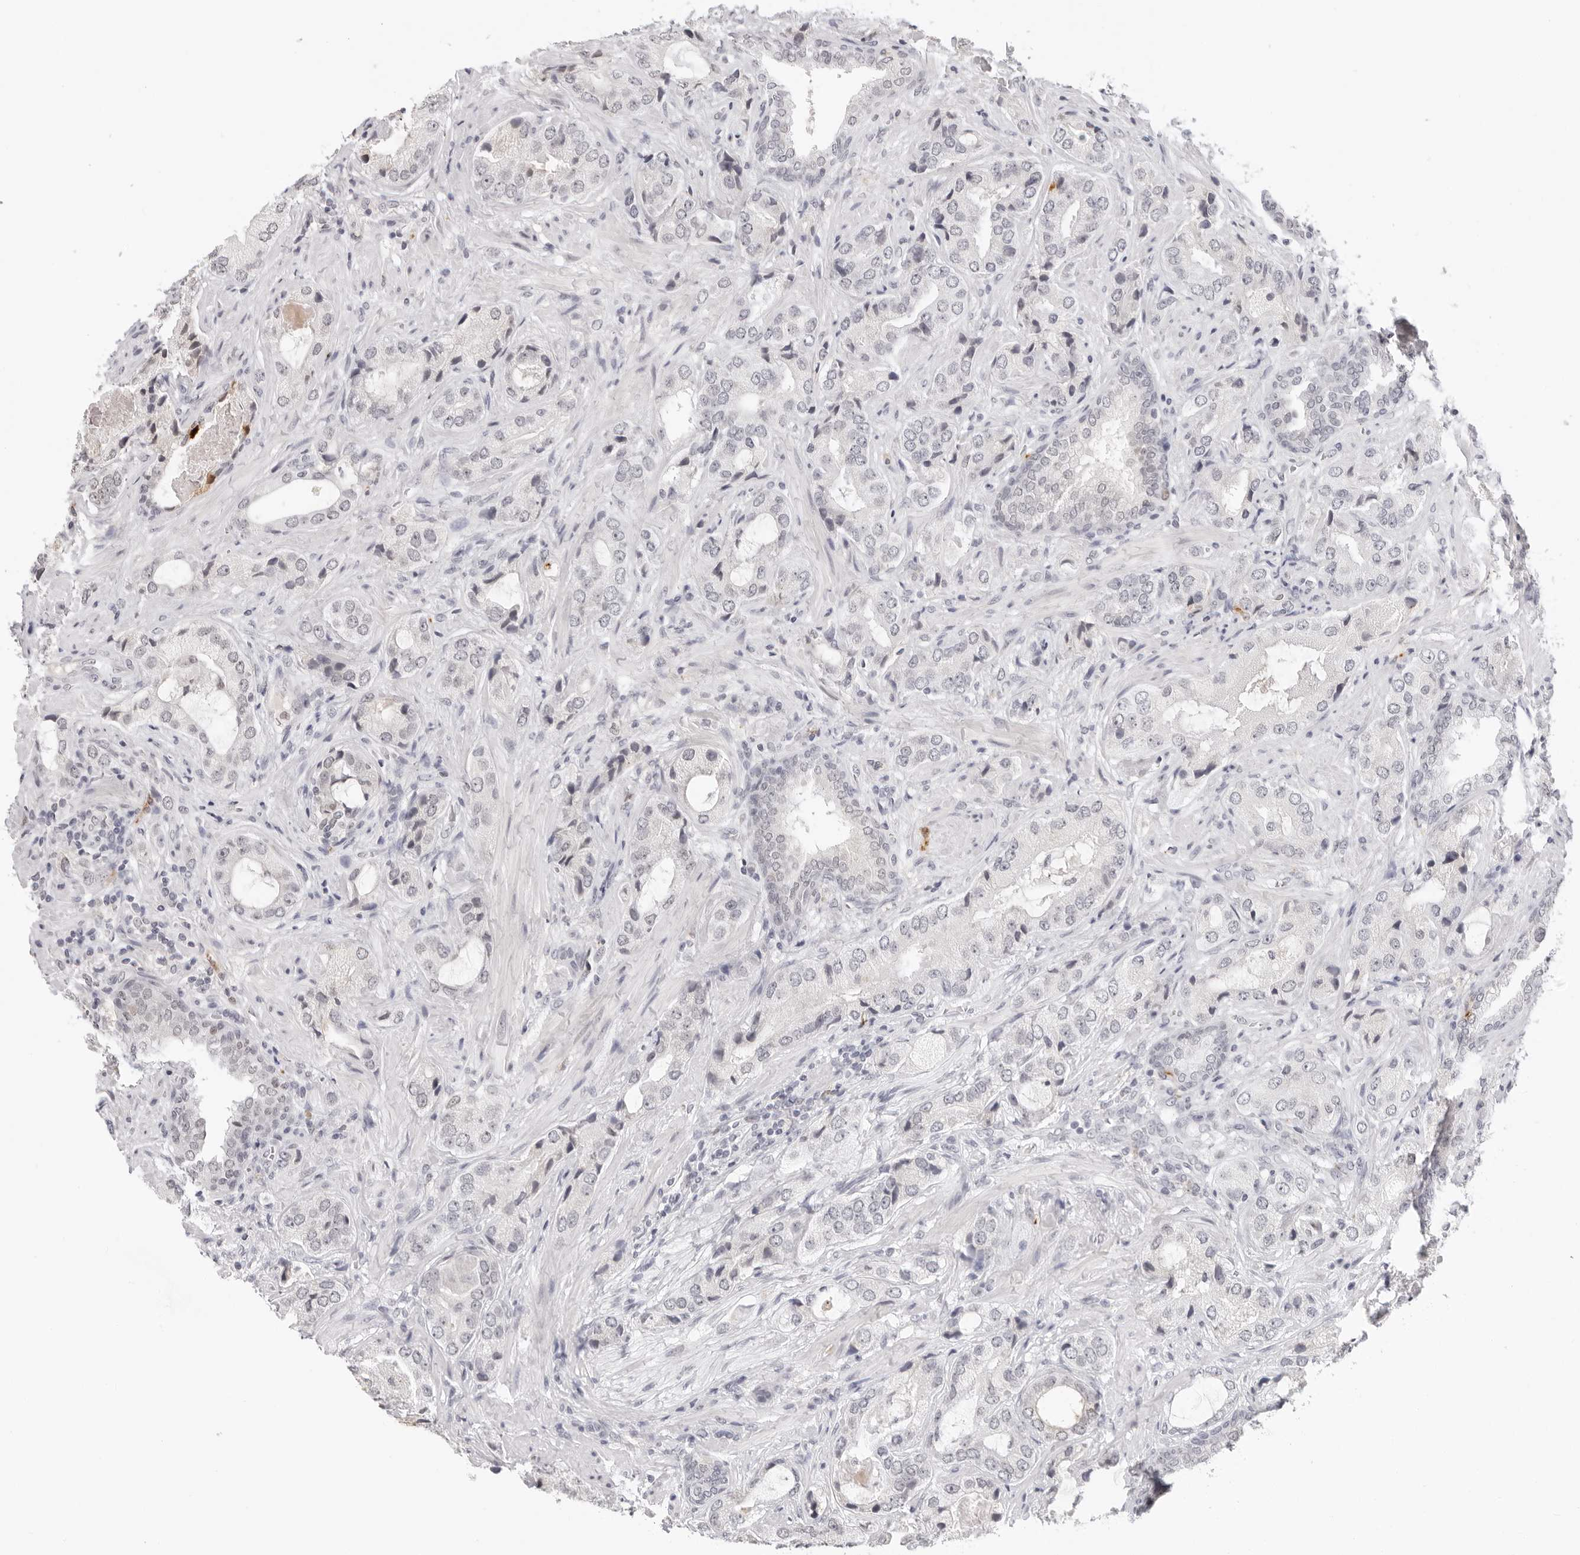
{"staining": {"intensity": "negative", "quantity": "none", "location": "none"}, "tissue": "prostate cancer", "cell_type": "Tumor cells", "image_type": "cancer", "snomed": [{"axis": "morphology", "description": "Normal tissue, NOS"}, {"axis": "morphology", "description": "Adenocarcinoma, High grade"}, {"axis": "topography", "description": "Prostate"}, {"axis": "topography", "description": "Peripheral nerve tissue"}], "caption": "A micrograph of human high-grade adenocarcinoma (prostate) is negative for staining in tumor cells.", "gene": "MSH6", "patient": {"sex": "male", "age": 59}}